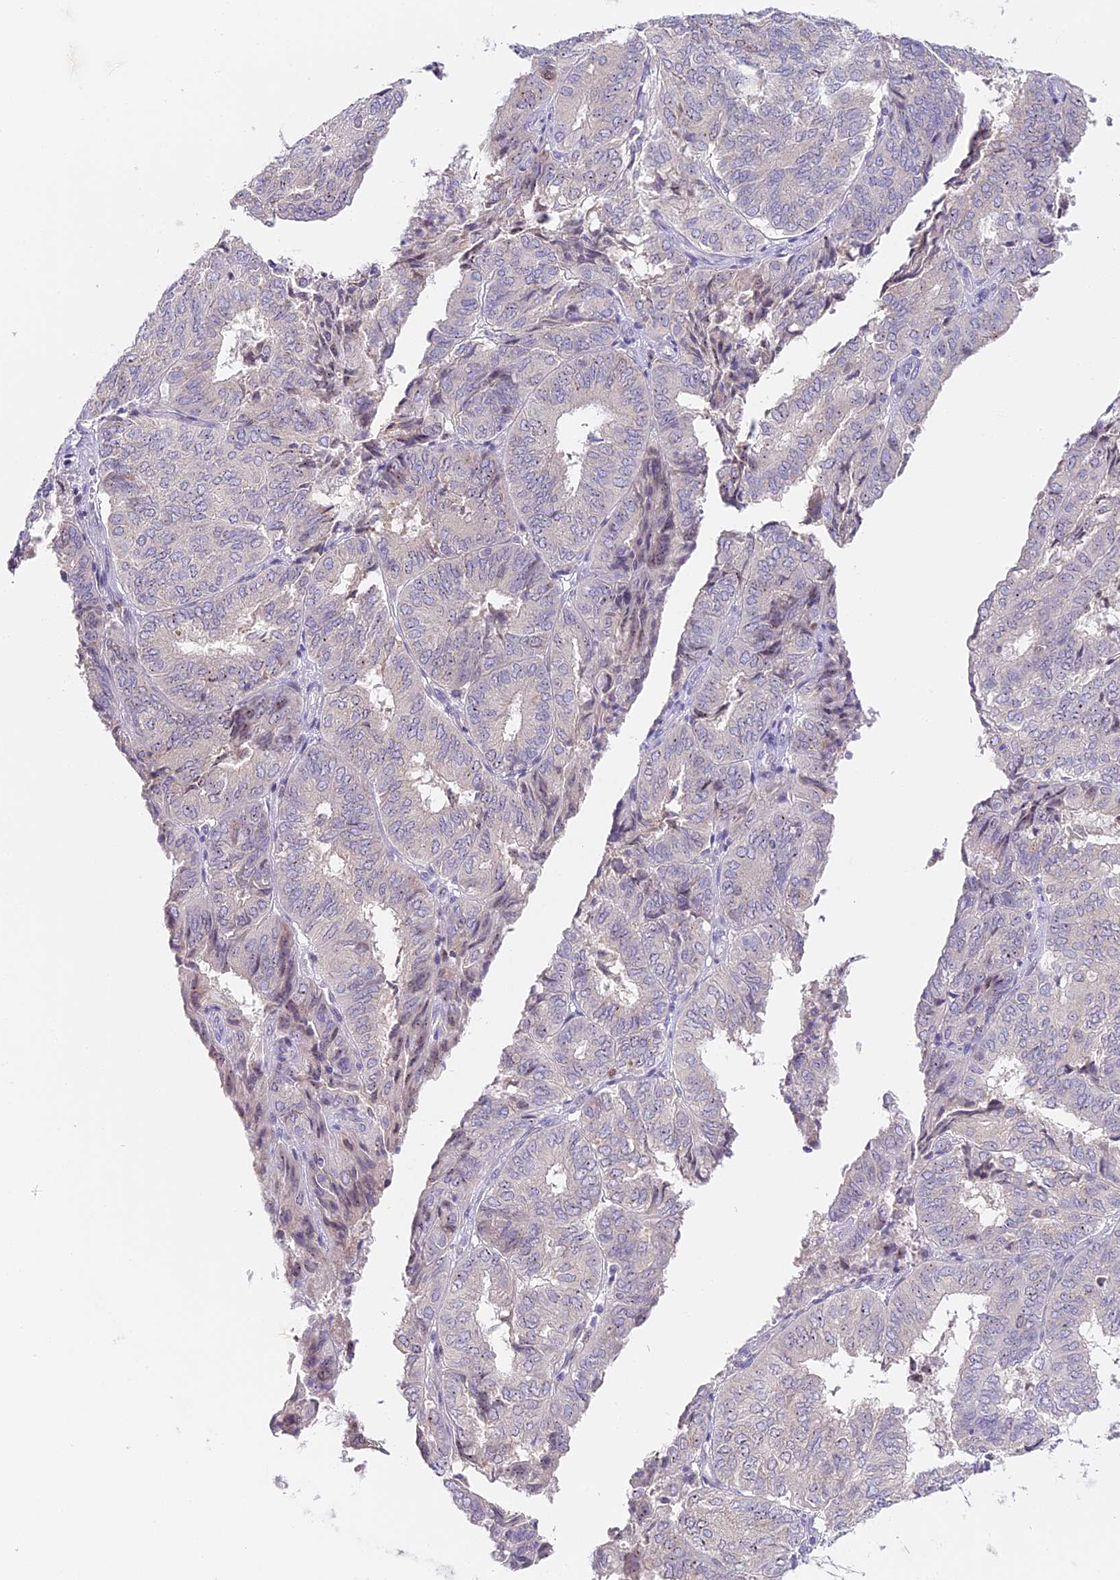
{"staining": {"intensity": "moderate", "quantity": "<25%", "location": "nuclear"}, "tissue": "endometrial cancer", "cell_type": "Tumor cells", "image_type": "cancer", "snomed": [{"axis": "morphology", "description": "Adenocarcinoma, NOS"}, {"axis": "topography", "description": "Uterus"}], "caption": "Endometrial adenocarcinoma was stained to show a protein in brown. There is low levels of moderate nuclear staining in about <25% of tumor cells. The protein of interest is shown in brown color, while the nuclei are stained blue.", "gene": "RAD51", "patient": {"sex": "female", "age": 60}}